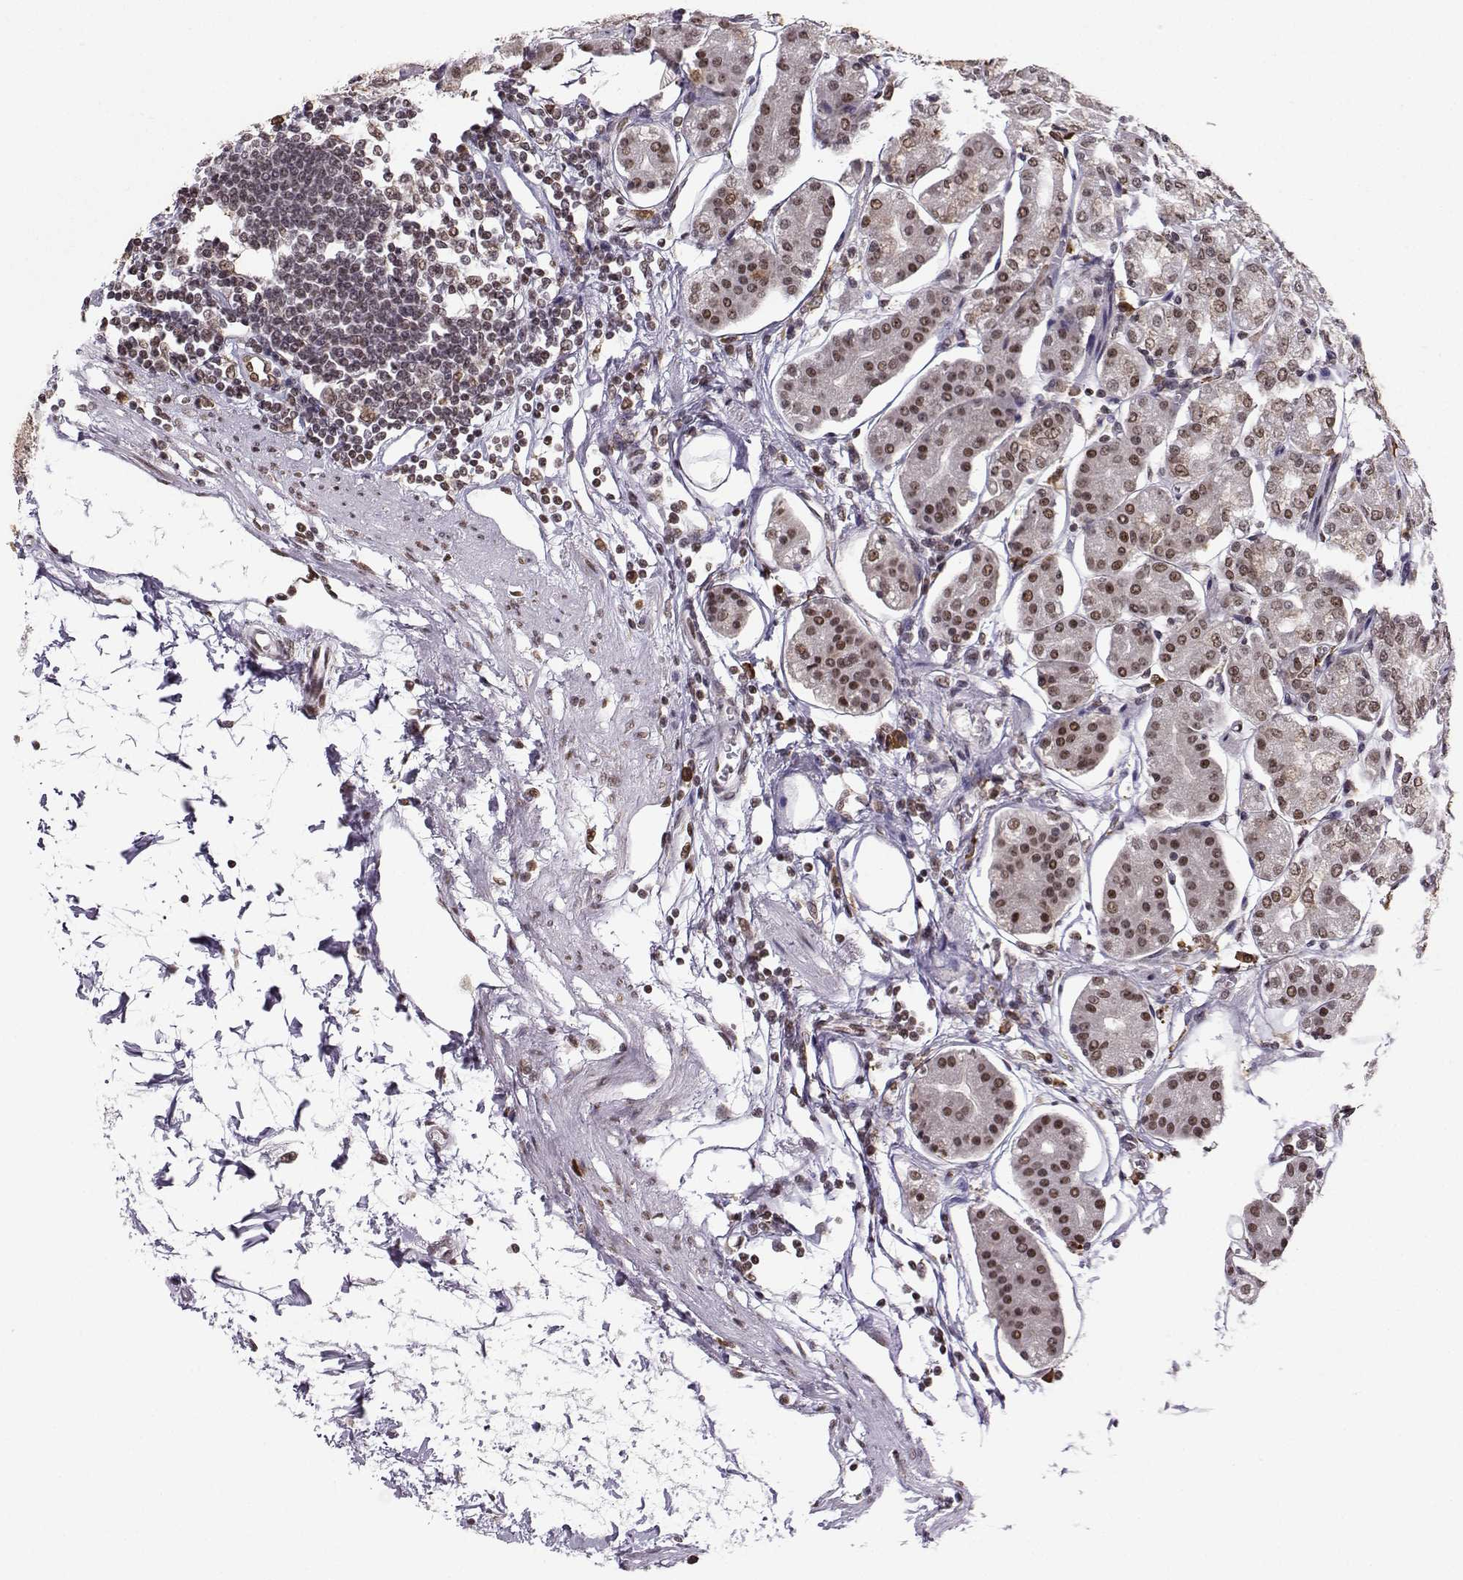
{"staining": {"intensity": "weak", "quantity": "25%-75%", "location": "nuclear"}, "tissue": "stomach", "cell_type": "Glandular cells", "image_type": "normal", "snomed": [{"axis": "morphology", "description": "Normal tissue, NOS"}, {"axis": "topography", "description": "Skeletal muscle"}, {"axis": "topography", "description": "Stomach"}], "caption": "High-power microscopy captured an immunohistochemistry histopathology image of benign stomach, revealing weak nuclear expression in approximately 25%-75% of glandular cells.", "gene": "EZH1", "patient": {"sex": "female", "age": 57}}